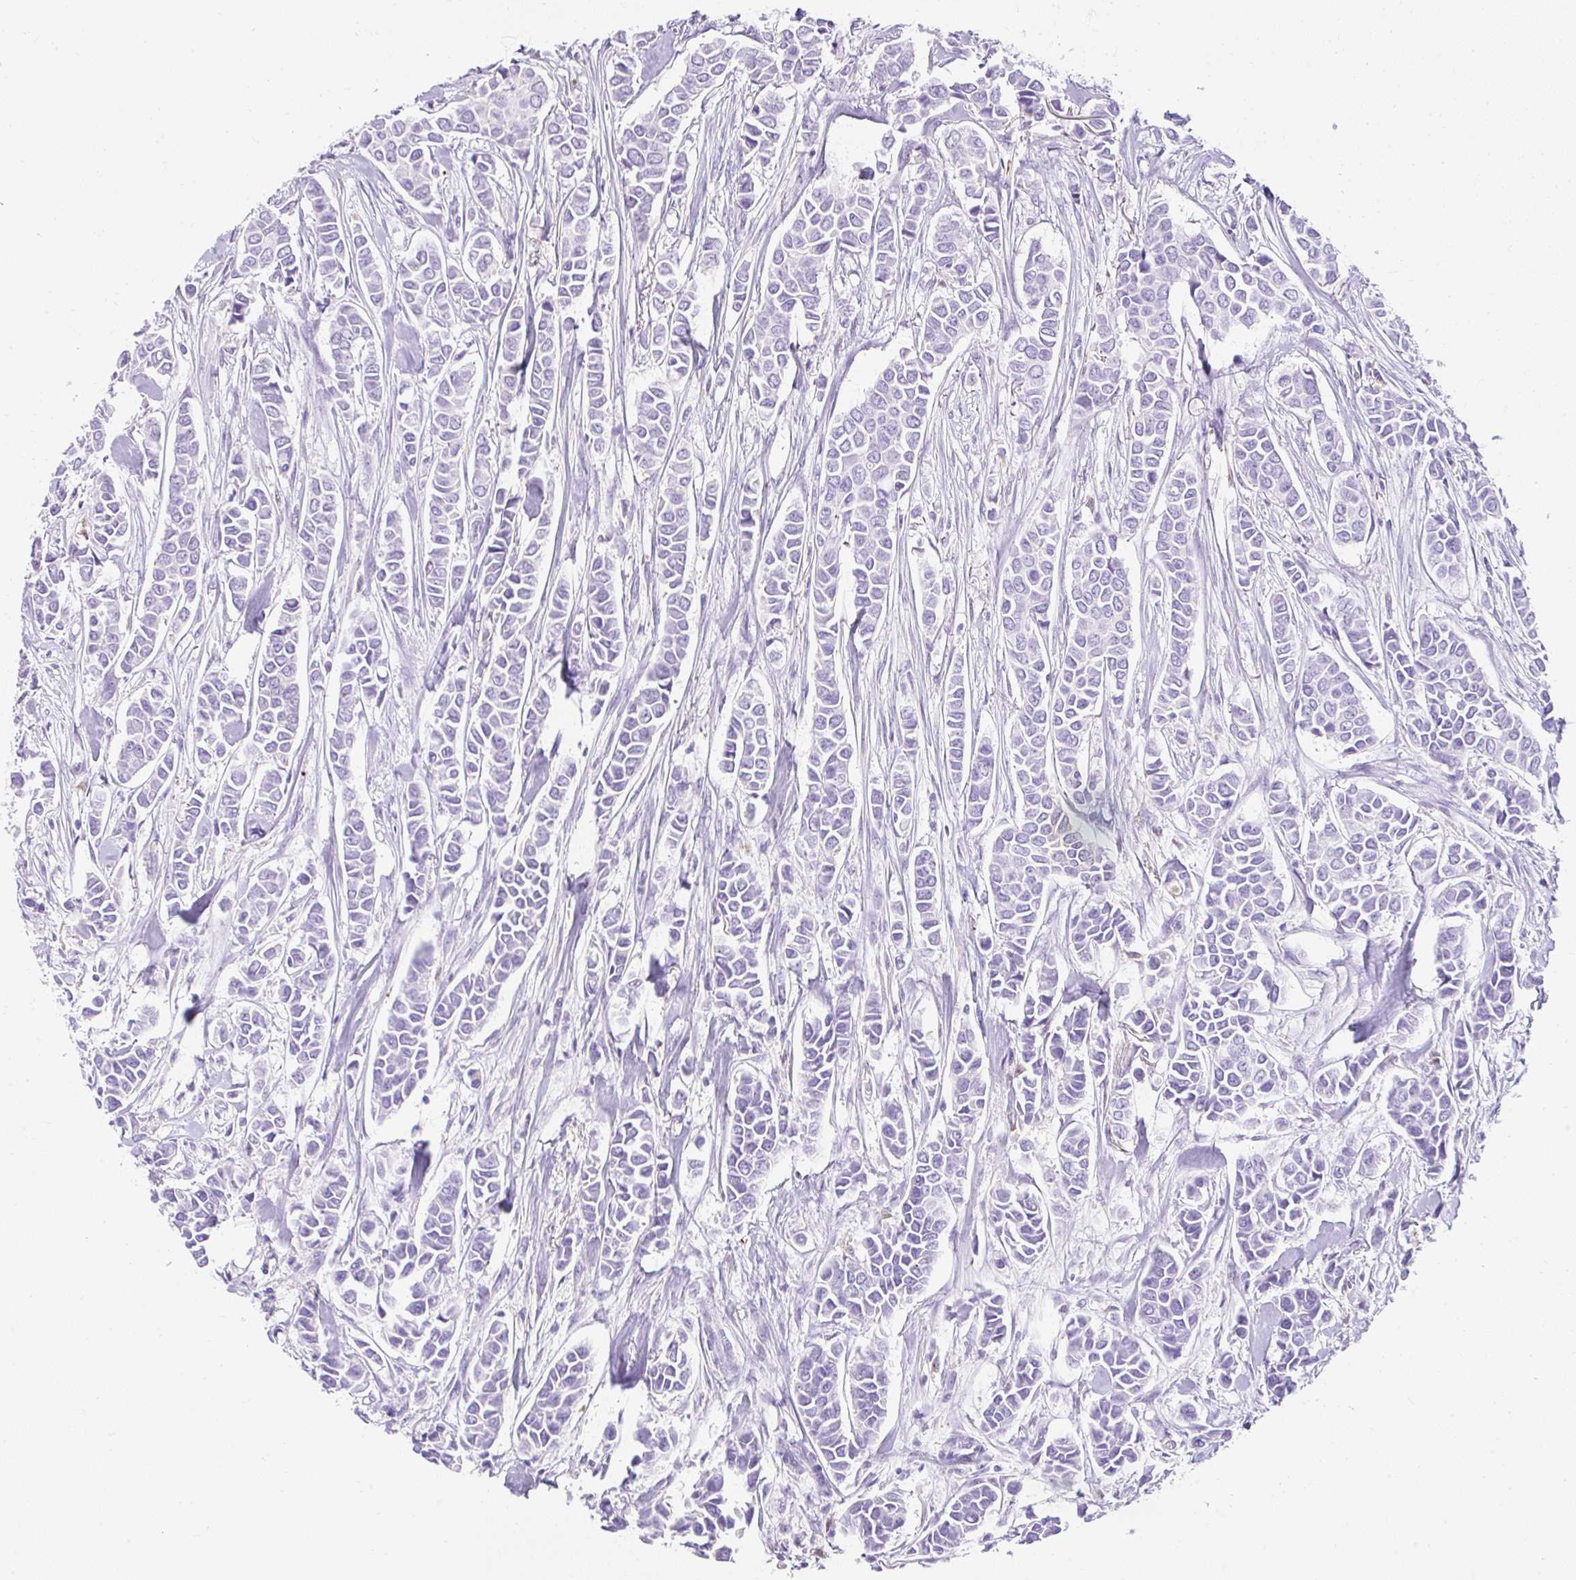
{"staining": {"intensity": "negative", "quantity": "none", "location": "none"}, "tissue": "breast cancer", "cell_type": "Tumor cells", "image_type": "cancer", "snomed": [{"axis": "morphology", "description": "Duct carcinoma"}, {"axis": "topography", "description": "Breast"}], "caption": "Breast invasive ductal carcinoma was stained to show a protein in brown. There is no significant positivity in tumor cells.", "gene": "APOC4-APOC2", "patient": {"sex": "female", "age": 84}}